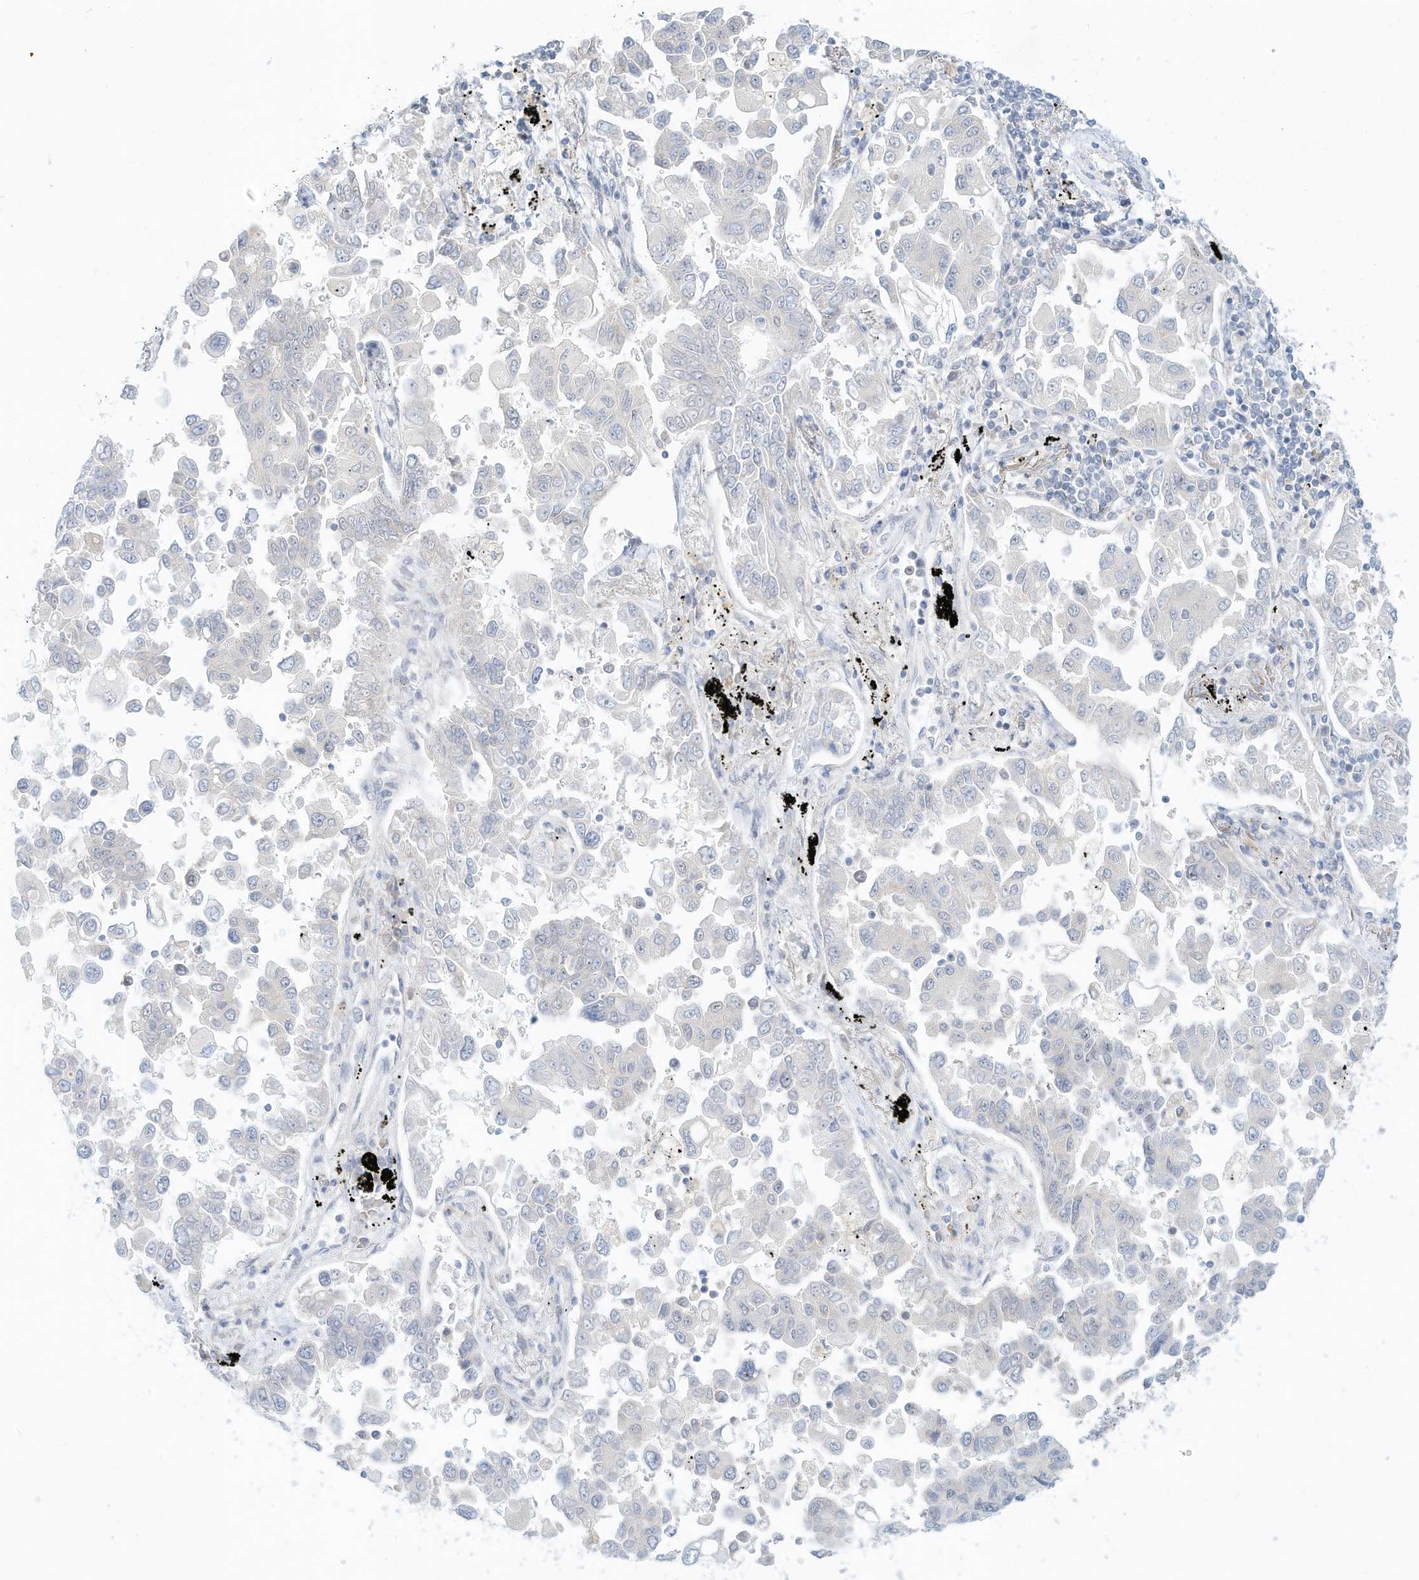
{"staining": {"intensity": "moderate", "quantity": "<25%", "location": "nuclear"}, "tissue": "lung cancer", "cell_type": "Tumor cells", "image_type": "cancer", "snomed": [{"axis": "morphology", "description": "Adenocarcinoma, NOS"}, {"axis": "topography", "description": "Lung"}], "caption": "Protein staining of lung cancer tissue demonstrates moderate nuclear positivity in about <25% of tumor cells.", "gene": "PAK6", "patient": {"sex": "female", "age": 67}}